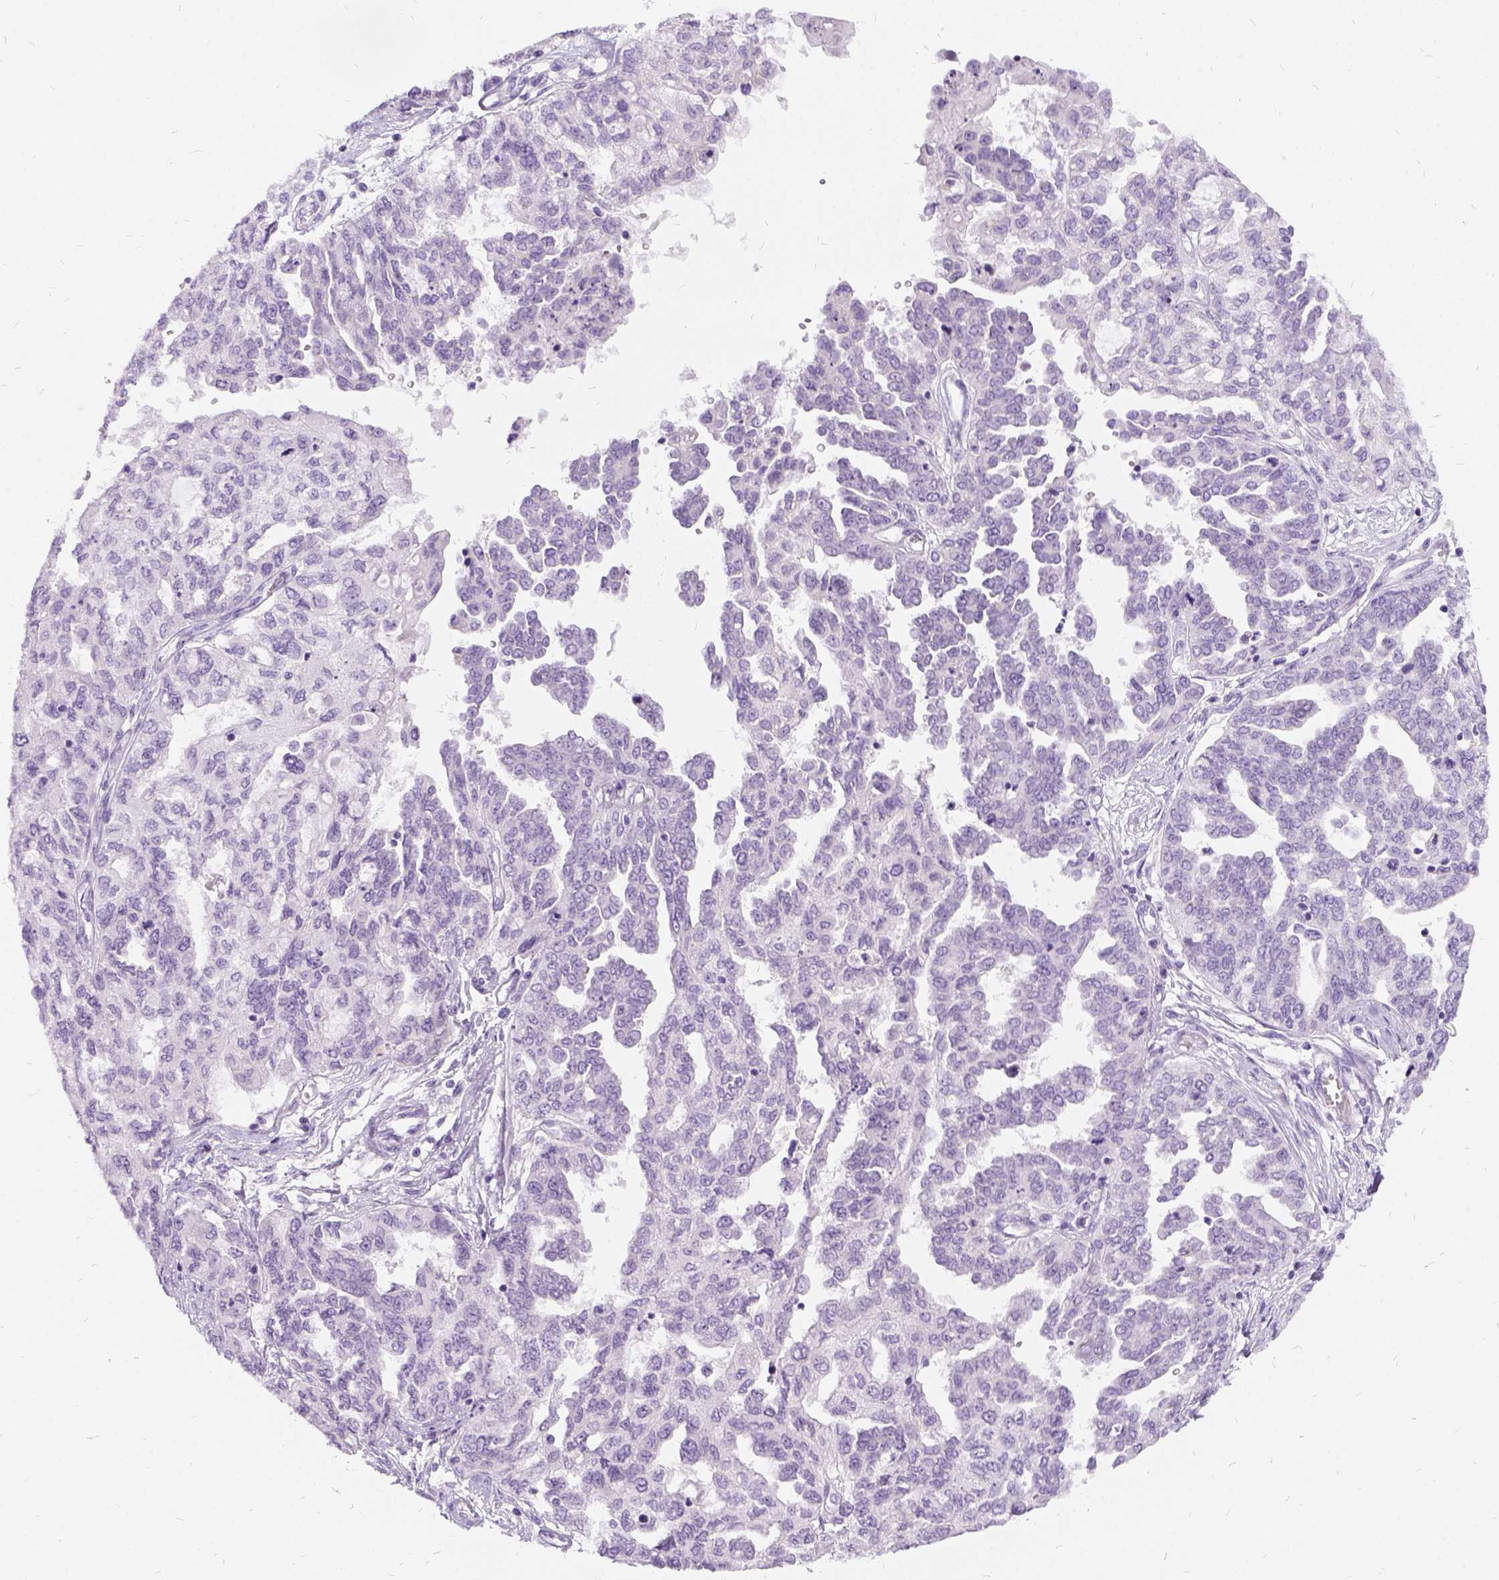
{"staining": {"intensity": "negative", "quantity": "none", "location": "none"}, "tissue": "ovarian cancer", "cell_type": "Tumor cells", "image_type": "cancer", "snomed": [{"axis": "morphology", "description": "Cystadenocarcinoma, serous, NOS"}, {"axis": "topography", "description": "Ovary"}], "caption": "Immunohistochemical staining of serous cystadenocarcinoma (ovarian) exhibits no significant staining in tumor cells.", "gene": "FDX1", "patient": {"sex": "female", "age": 53}}